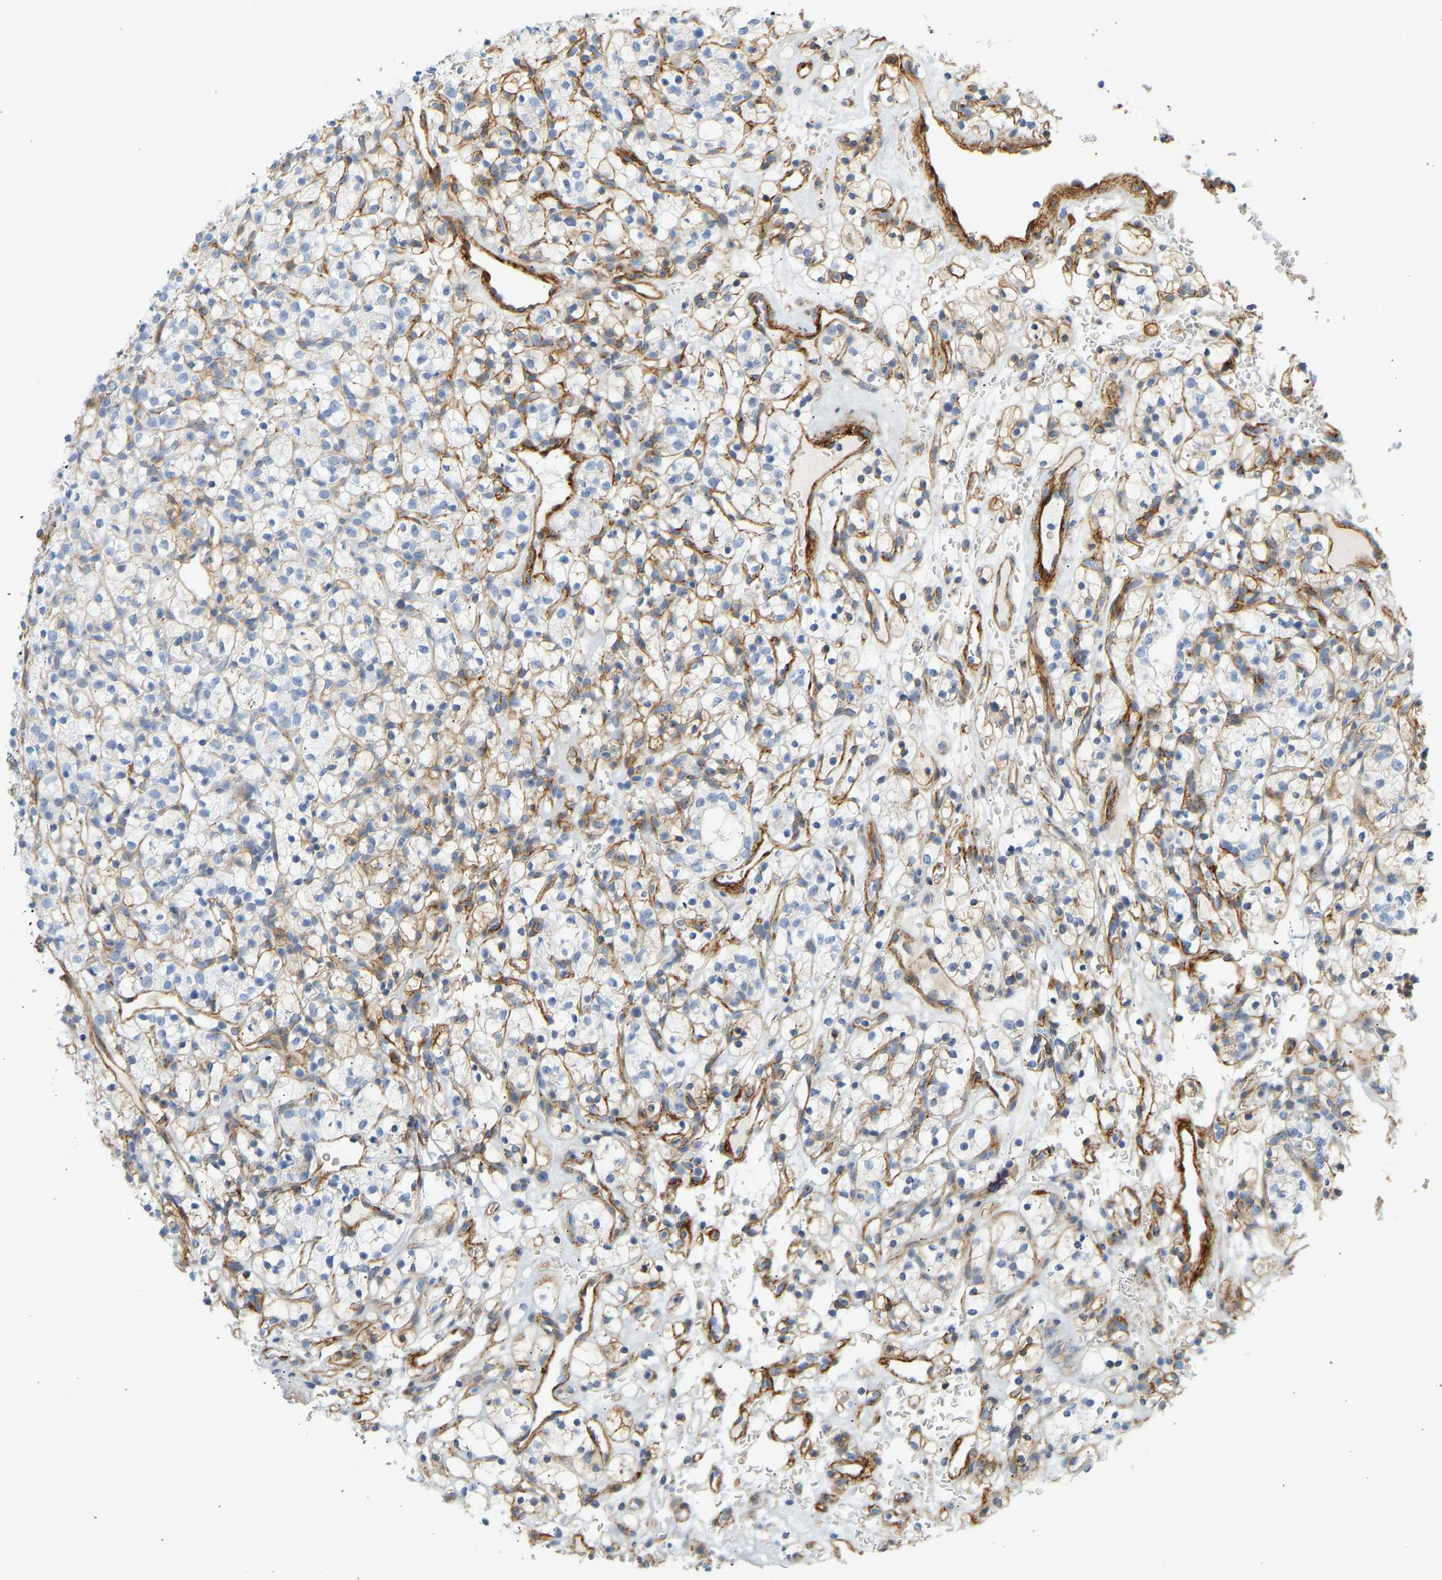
{"staining": {"intensity": "moderate", "quantity": "<25%", "location": "cytoplasmic/membranous"}, "tissue": "renal cancer", "cell_type": "Tumor cells", "image_type": "cancer", "snomed": [{"axis": "morphology", "description": "Adenocarcinoma, NOS"}, {"axis": "topography", "description": "Kidney"}], "caption": "Moderate cytoplasmic/membranous protein positivity is appreciated in about <25% of tumor cells in renal cancer (adenocarcinoma).", "gene": "SLC30A7", "patient": {"sex": "female", "age": 57}}